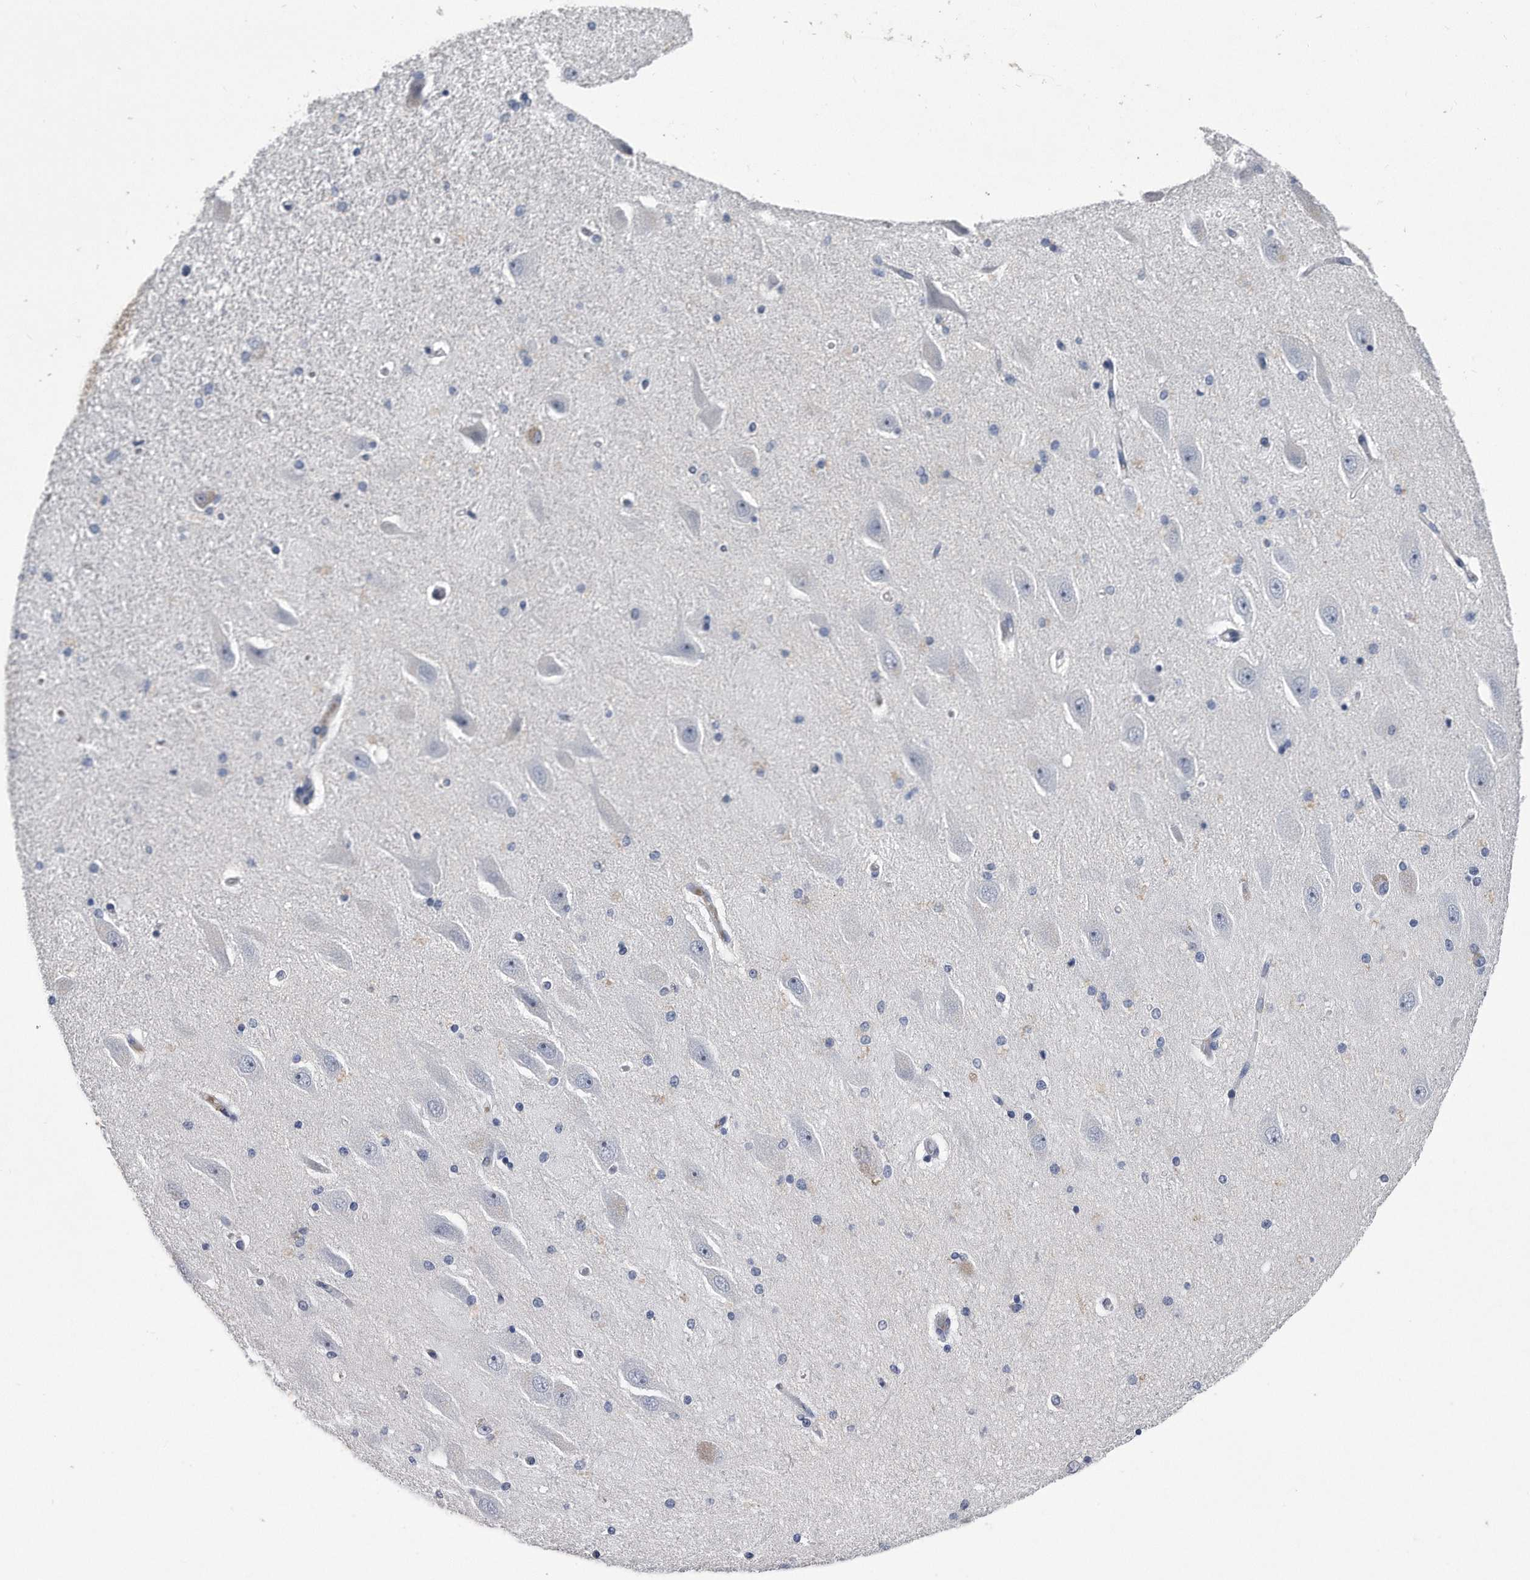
{"staining": {"intensity": "negative", "quantity": "none", "location": "none"}, "tissue": "hippocampus", "cell_type": "Glial cells", "image_type": "normal", "snomed": [{"axis": "morphology", "description": "Normal tissue, NOS"}, {"axis": "topography", "description": "Hippocampus"}], "caption": "The IHC histopathology image has no significant positivity in glial cells of hippocampus. Brightfield microscopy of immunohistochemistry (IHC) stained with DAB (brown) and hematoxylin (blue), captured at high magnification.", "gene": "KCTD8", "patient": {"sex": "female", "age": 54}}